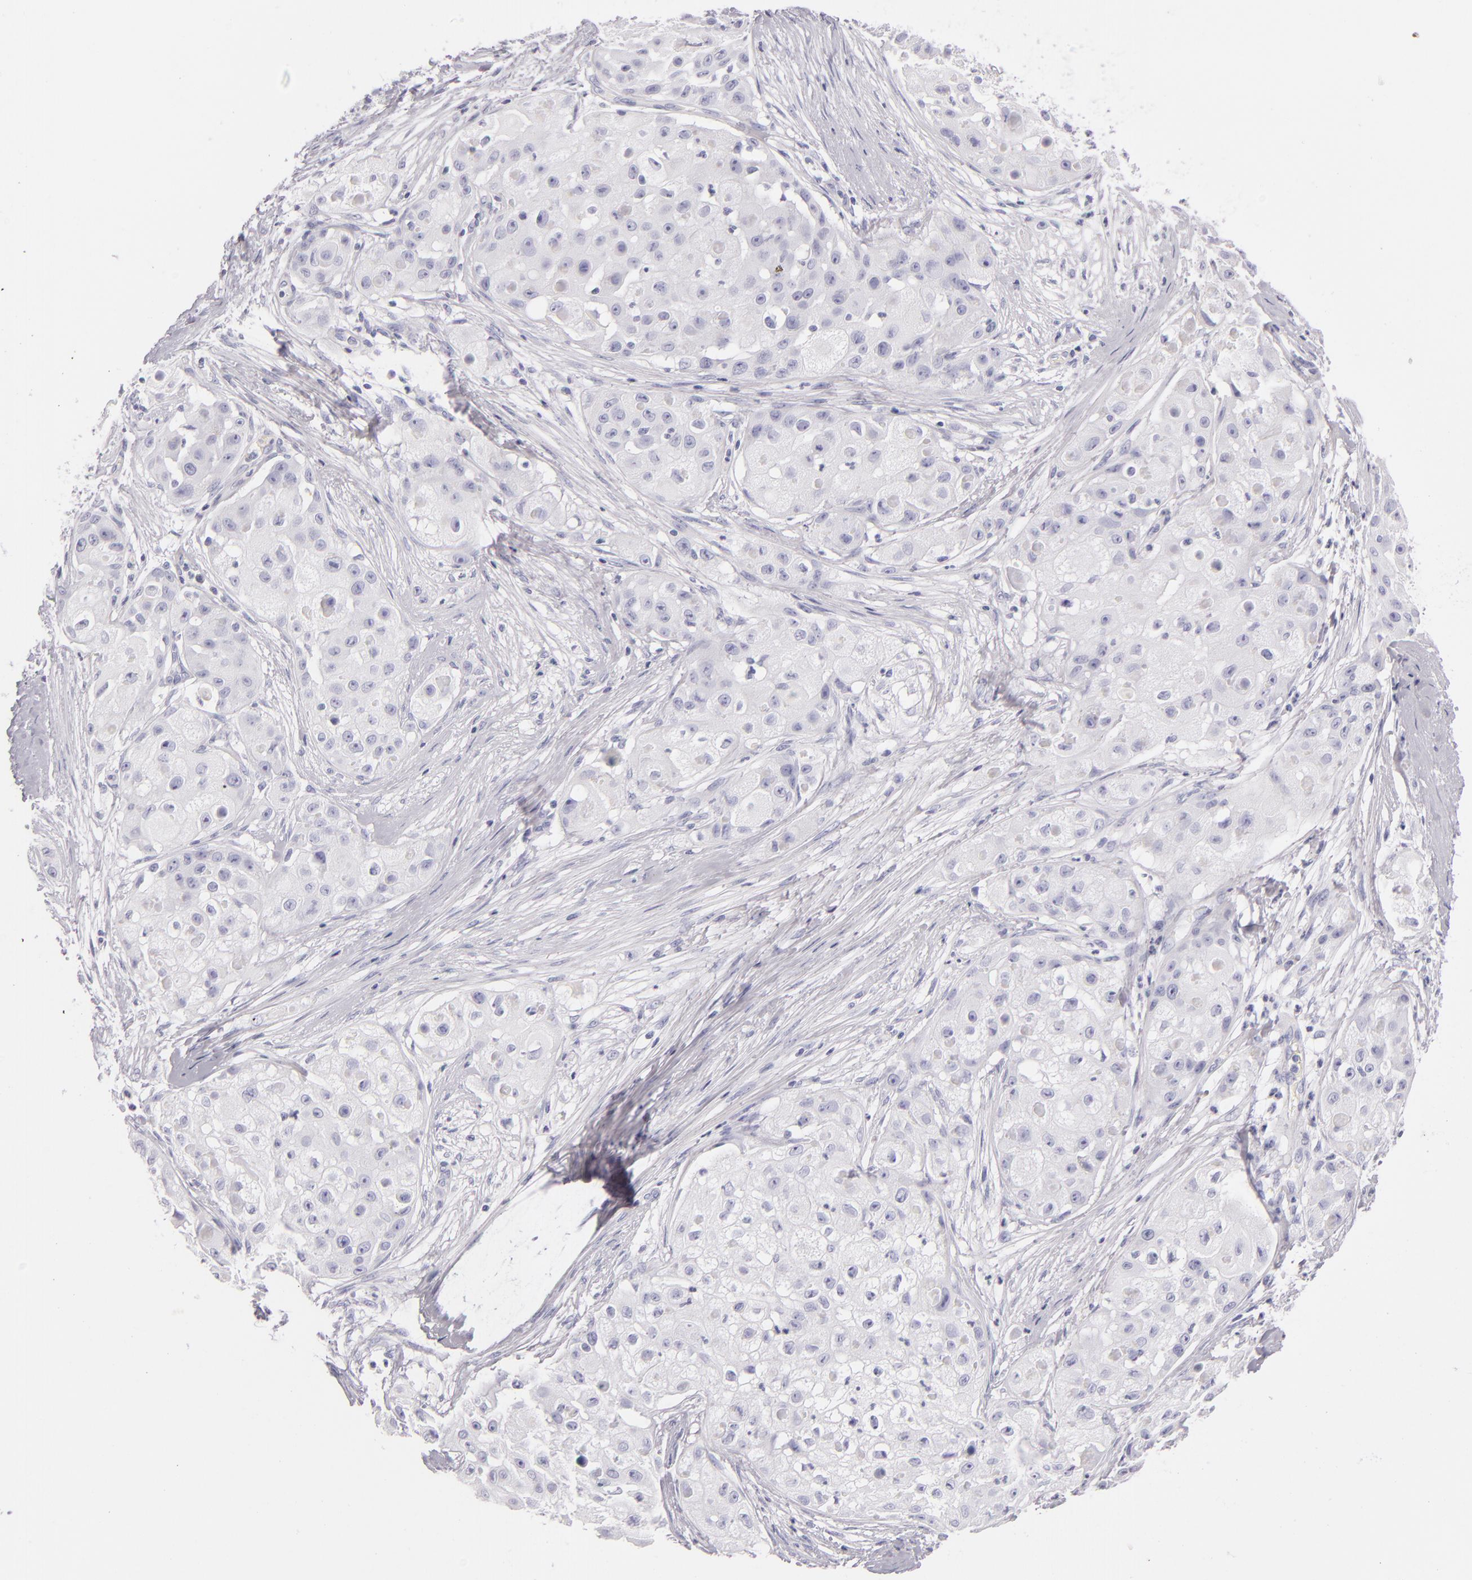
{"staining": {"intensity": "negative", "quantity": "none", "location": "none"}, "tissue": "skin cancer", "cell_type": "Tumor cells", "image_type": "cancer", "snomed": [{"axis": "morphology", "description": "Squamous cell carcinoma, NOS"}, {"axis": "topography", "description": "Skin"}], "caption": "A photomicrograph of human skin cancer is negative for staining in tumor cells. Nuclei are stained in blue.", "gene": "FABP1", "patient": {"sex": "female", "age": 57}}